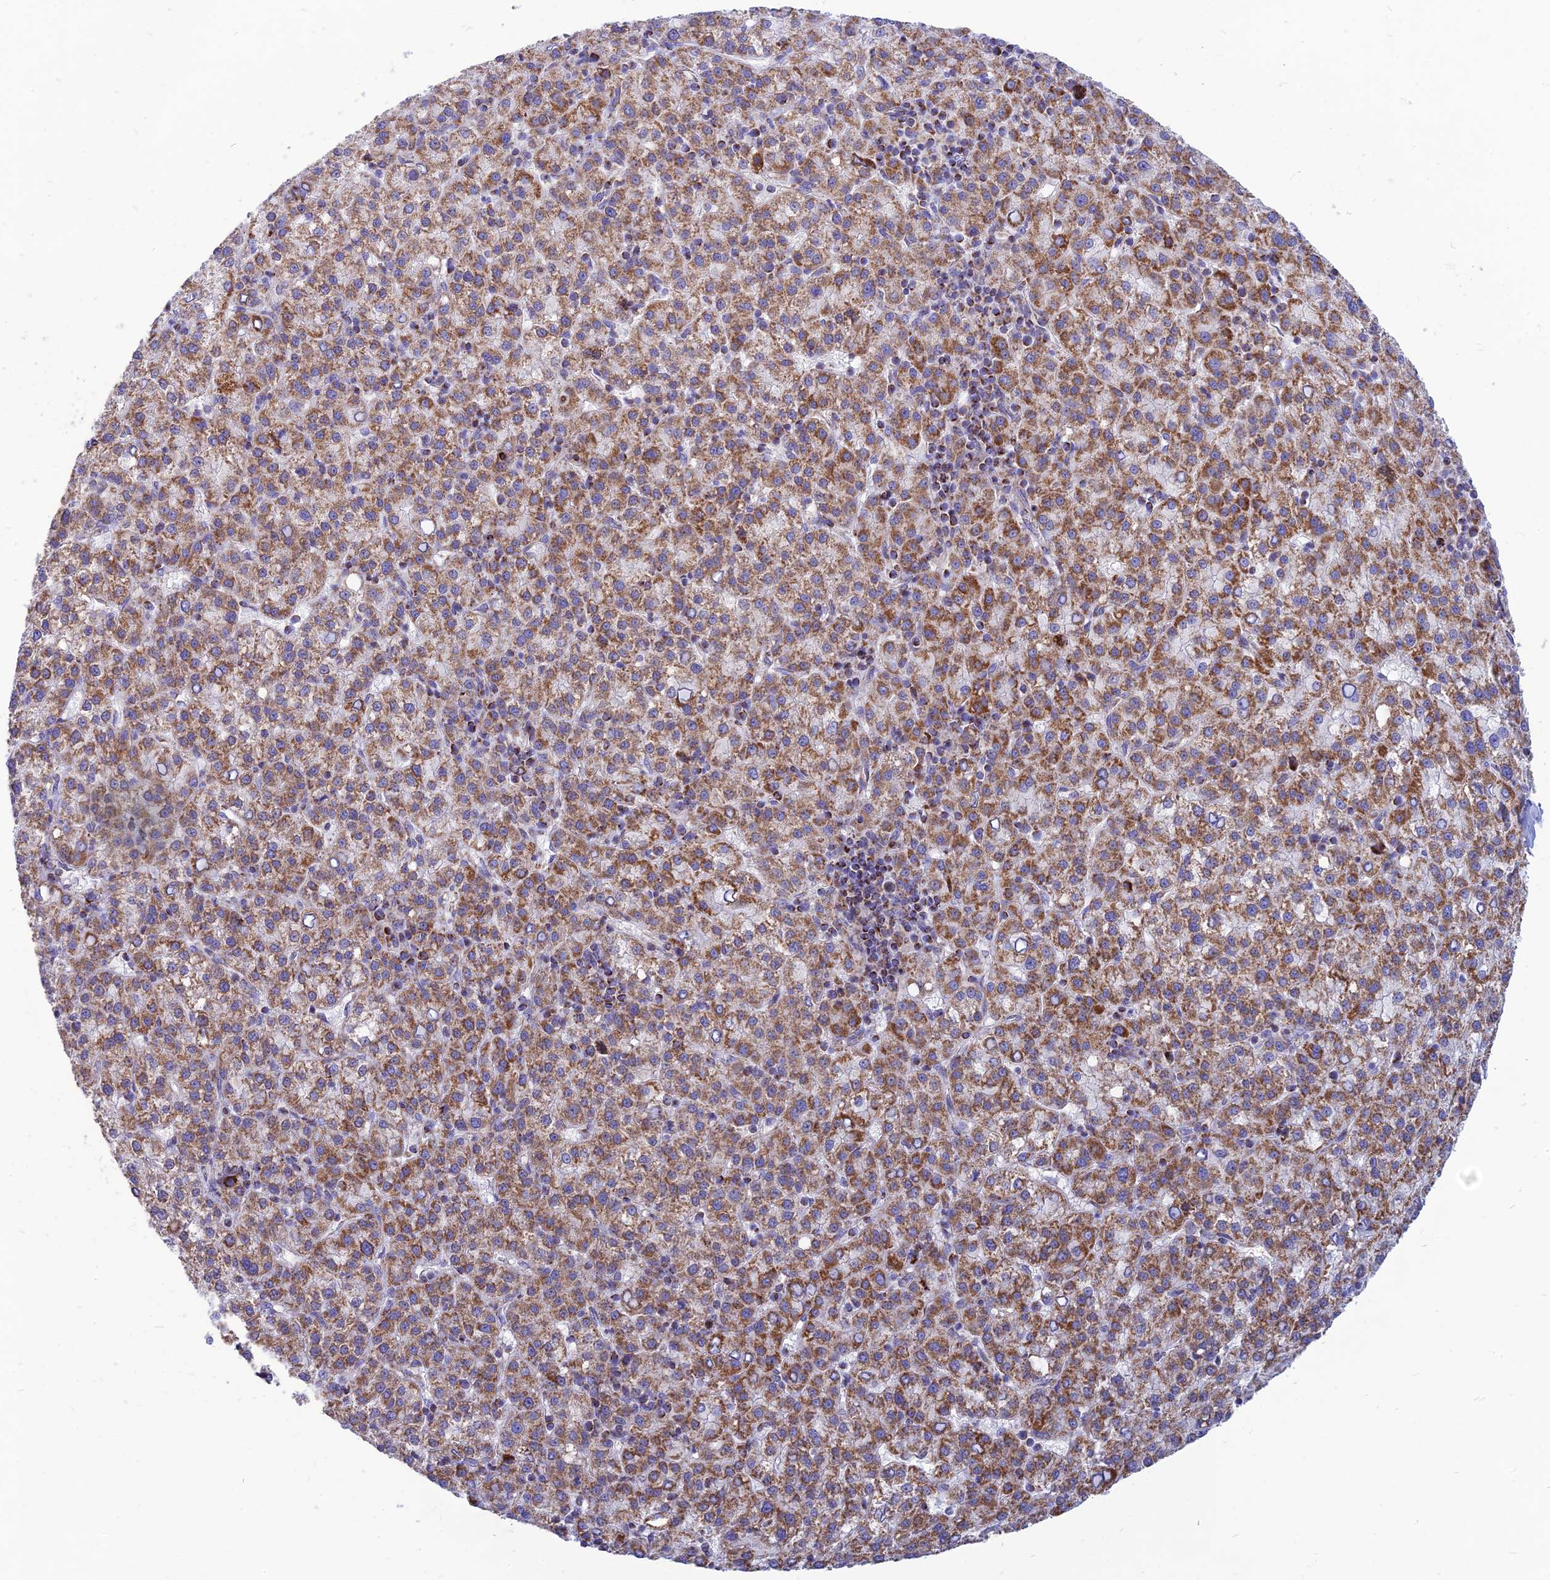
{"staining": {"intensity": "moderate", "quantity": ">75%", "location": "cytoplasmic/membranous"}, "tissue": "liver cancer", "cell_type": "Tumor cells", "image_type": "cancer", "snomed": [{"axis": "morphology", "description": "Carcinoma, Hepatocellular, NOS"}, {"axis": "topography", "description": "Liver"}], "caption": "Tumor cells display medium levels of moderate cytoplasmic/membranous staining in about >75% of cells in liver cancer (hepatocellular carcinoma).", "gene": "PACC1", "patient": {"sex": "female", "age": 58}}